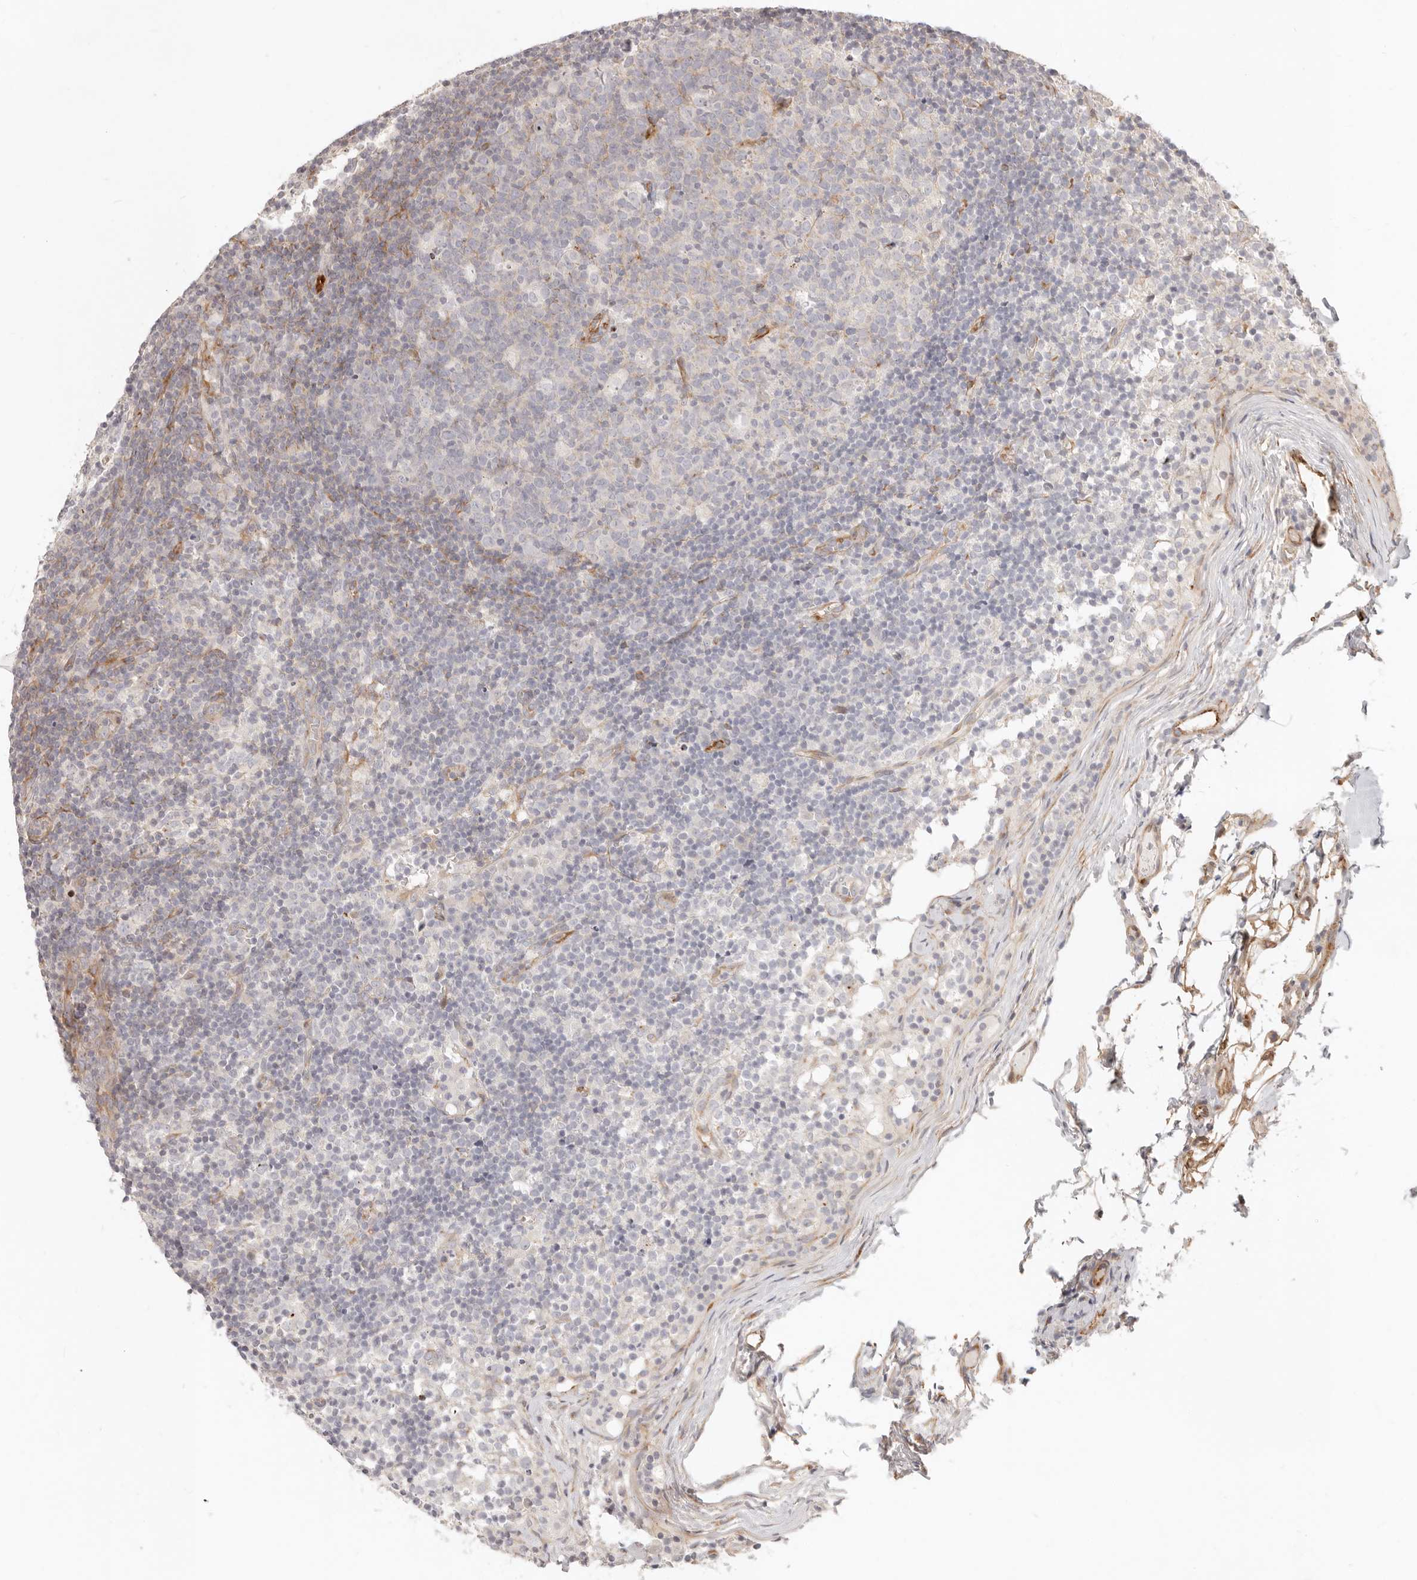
{"staining": {"intensity": "negative", "quantity": "none", "location": "none"}, "tissue": "lymph node", "cell_type": "Germinal center cells", "image_type": "normal", "snomed": [{"axis": "morphology", "description": "Normal tissue, NOS"}, {"axis": "morphology", "description": "Inflammation, NOS"}, {"axis": "topography", "description": "Lymph node"}], "caption": "High power microscopy image of an immunohistochemistry (IHC) image of unremarkable lymph node, revealing no significant positivity in germinal center cells.", "gene": "SASS6", "patient": {"sex": "male", "age": 55}}